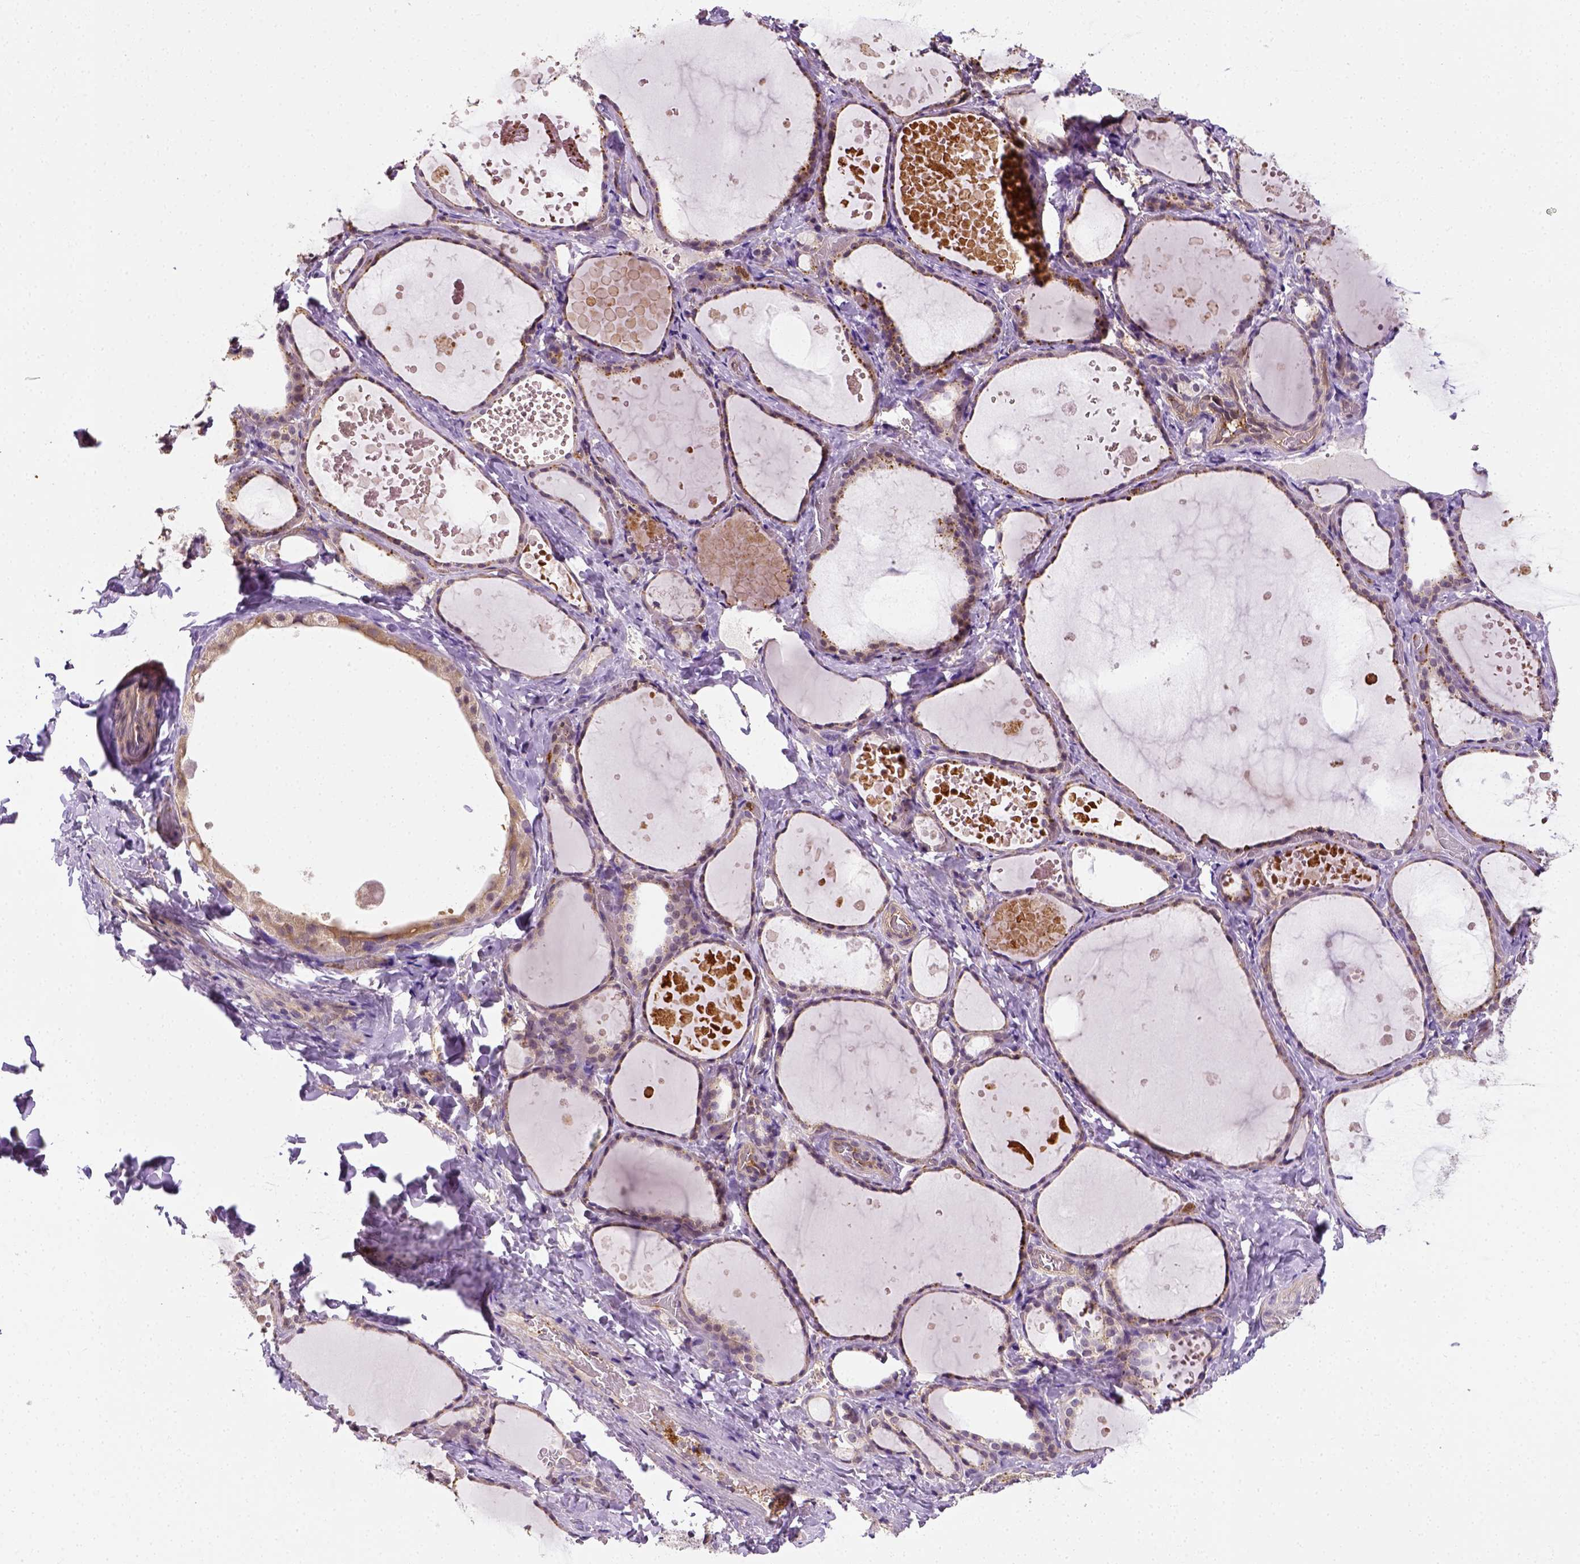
{"staining": {"intensity": "weak", "quantity": "<25%", "location": "cytoplasmic/membranous"}, "tissue": "thyroid gland", "cell_type": "Glandular cells", "image_type": "normal", "snomed": [{"axis": "morphology", "description": "Normal tissue, NOS"}, {"axis": "topography", "description": "Thyroid gland"}], "caption": "Immunohistochemistry image of normal thyroid gland: human thyroid gland stained with DAB (3,3'-diaminobenzidine) demonstrates no significant protein expression in glandular cells.", "gene": "MATK", "patient": {"sex": "female", "age": 56}}